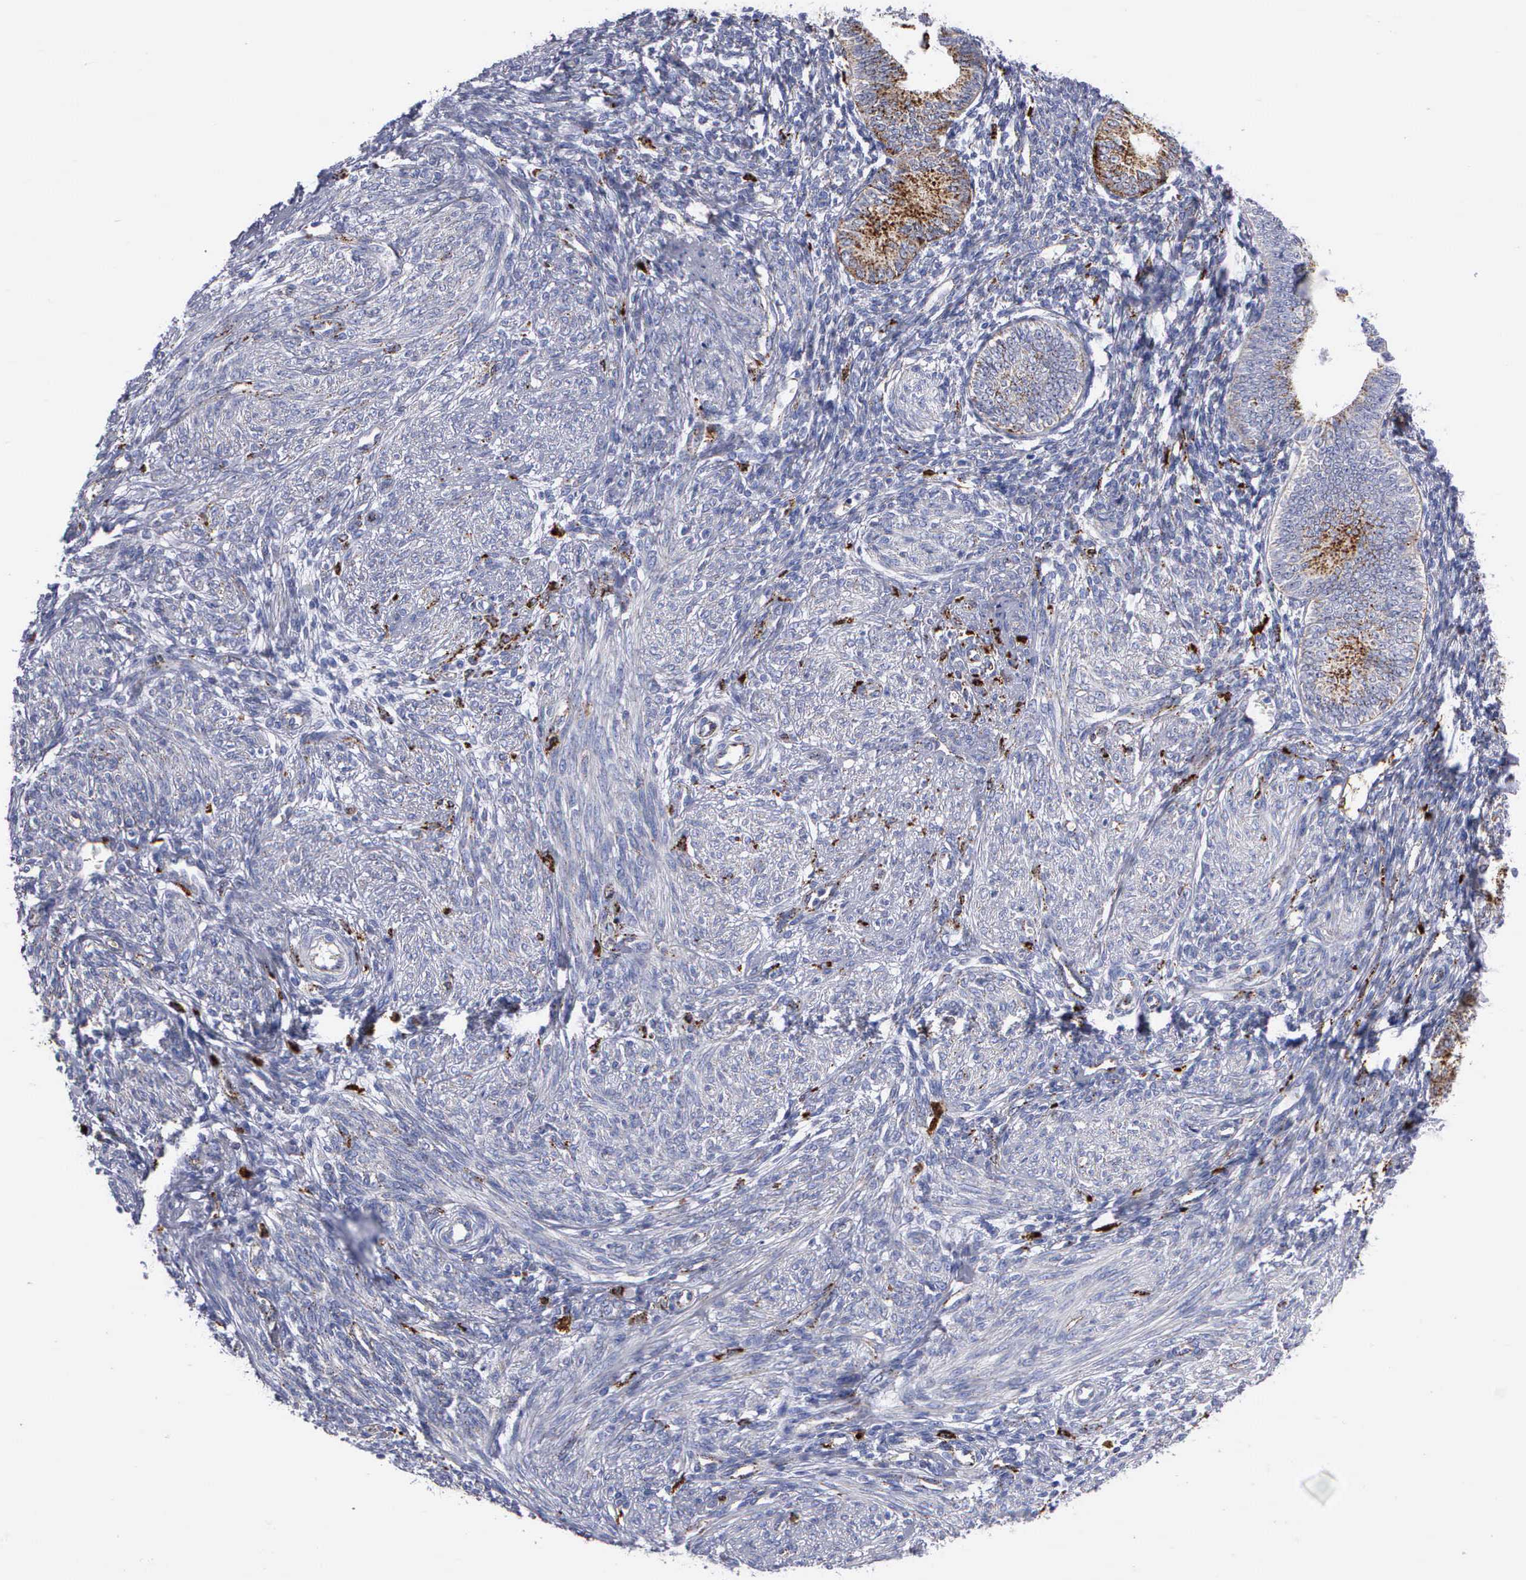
{"staining": {"intensity": "negative", "quantity": "none", "location": "none"}, "tissue": "endometrium", "cell_type": "Cells in endometrial stroma", "image_type": "normal", "snomed": [{"axis": "morphology", "description": "Normal tissue, NOS"}, {"axis": "topography", "description": "Endometrium"}], "caption": "Cells in endometrial stroma show no significant protein expression in unremarkable endometrium. (IHC, brightfield microscopy, high magnification).", "gene": "CTSH", "patient": {"sex": "female", "age": 82}}